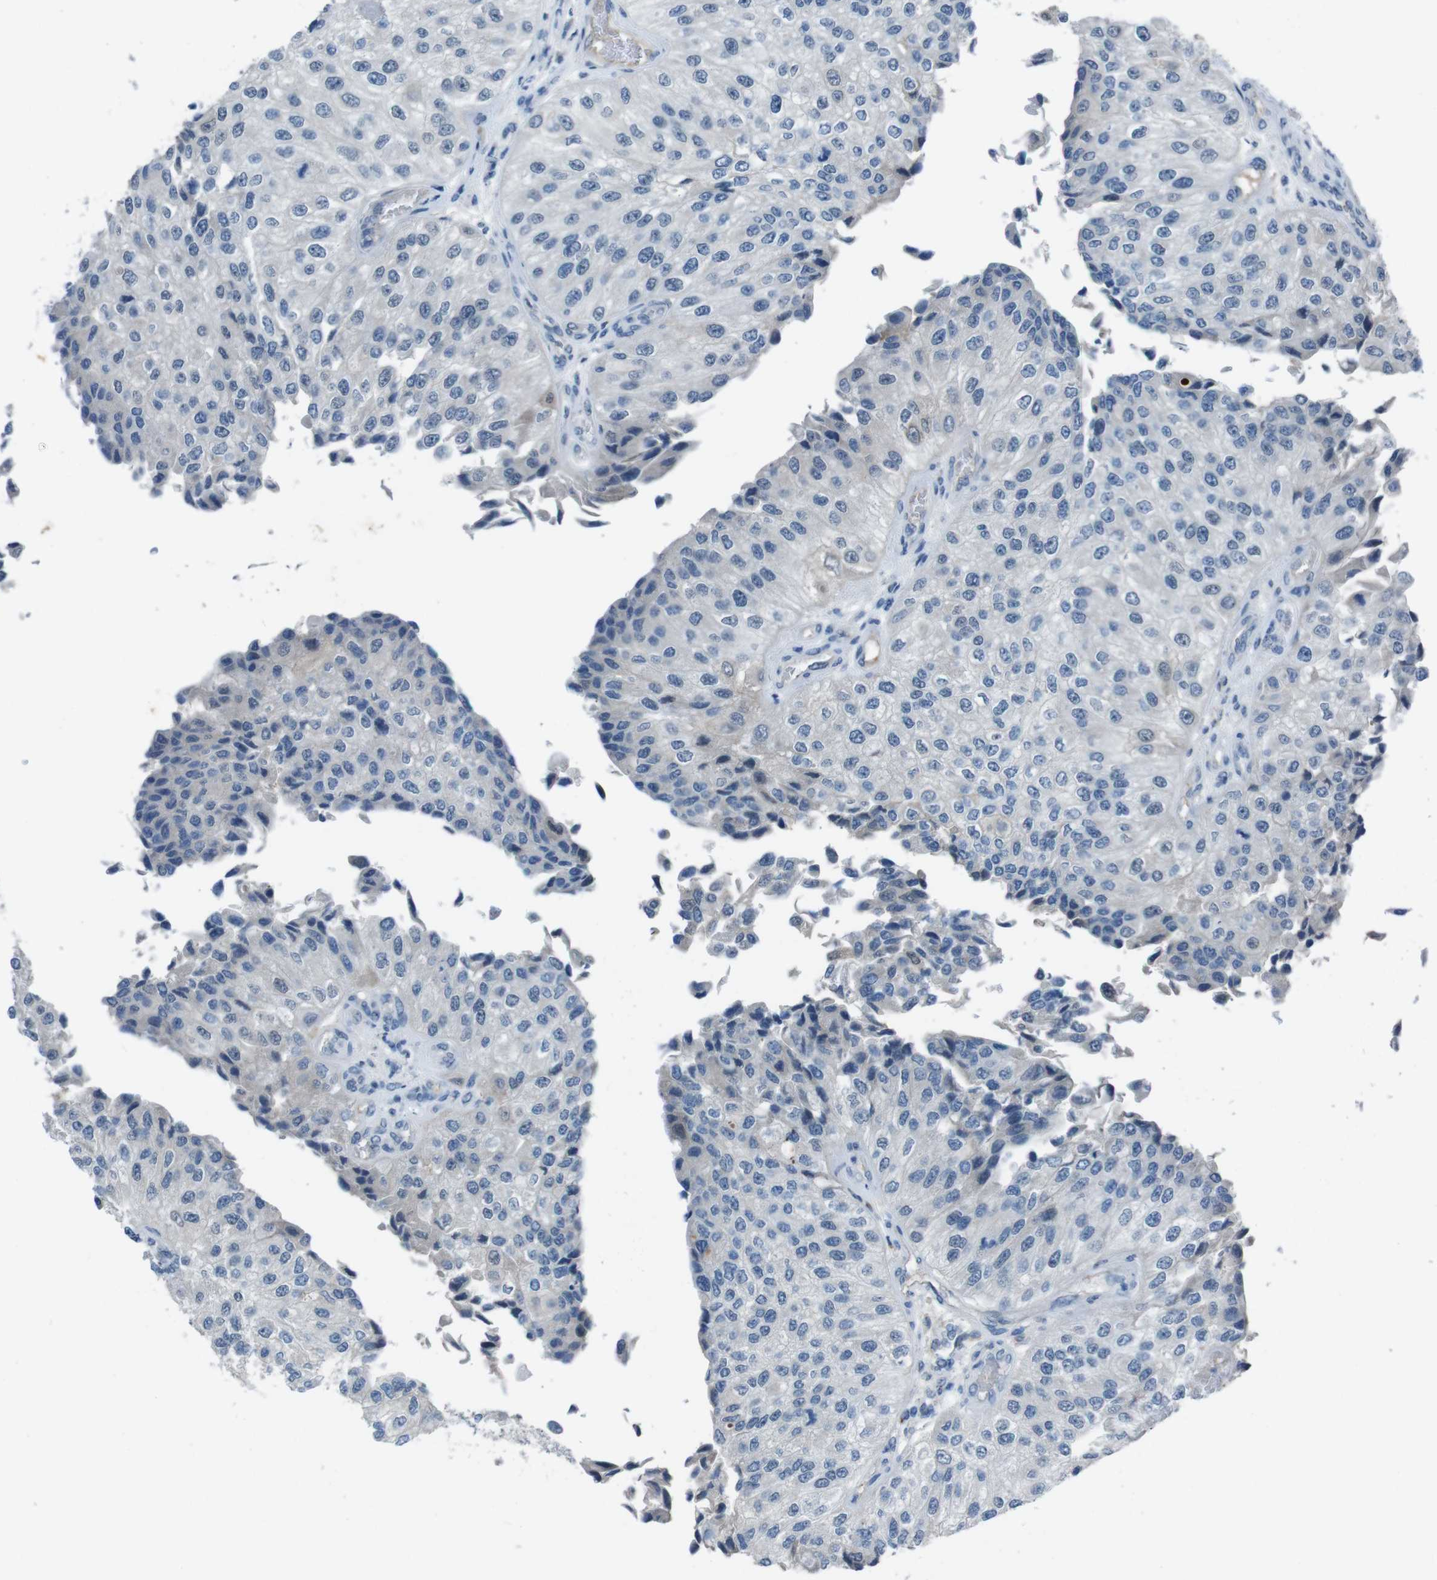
{"staining": {"intensity": "negative", "quantity": "none", "location": "none"}, "tissue": "urothelial cancer", "cell_type": "Tumor cells", "image_type": "cancer", "snomed": [{"axis": "morphology", "description": "Urothelial carcinoma, High grade"}, {"axis": "topography", "description": "Kidney"}, {"axis": "topography", "description": "Urinary bladder"}], "caption": "Urothelial cancer was stained to show a protein in brown. There is no significant staining in tumor cells. The staining is performed using DAB (3,3'-diaminobenzidine) brown chromogen with nuclei counter-stained in using hematoxylin.", "gene": "CDHR2", "patient": {"sex": "male", "age": 77}}